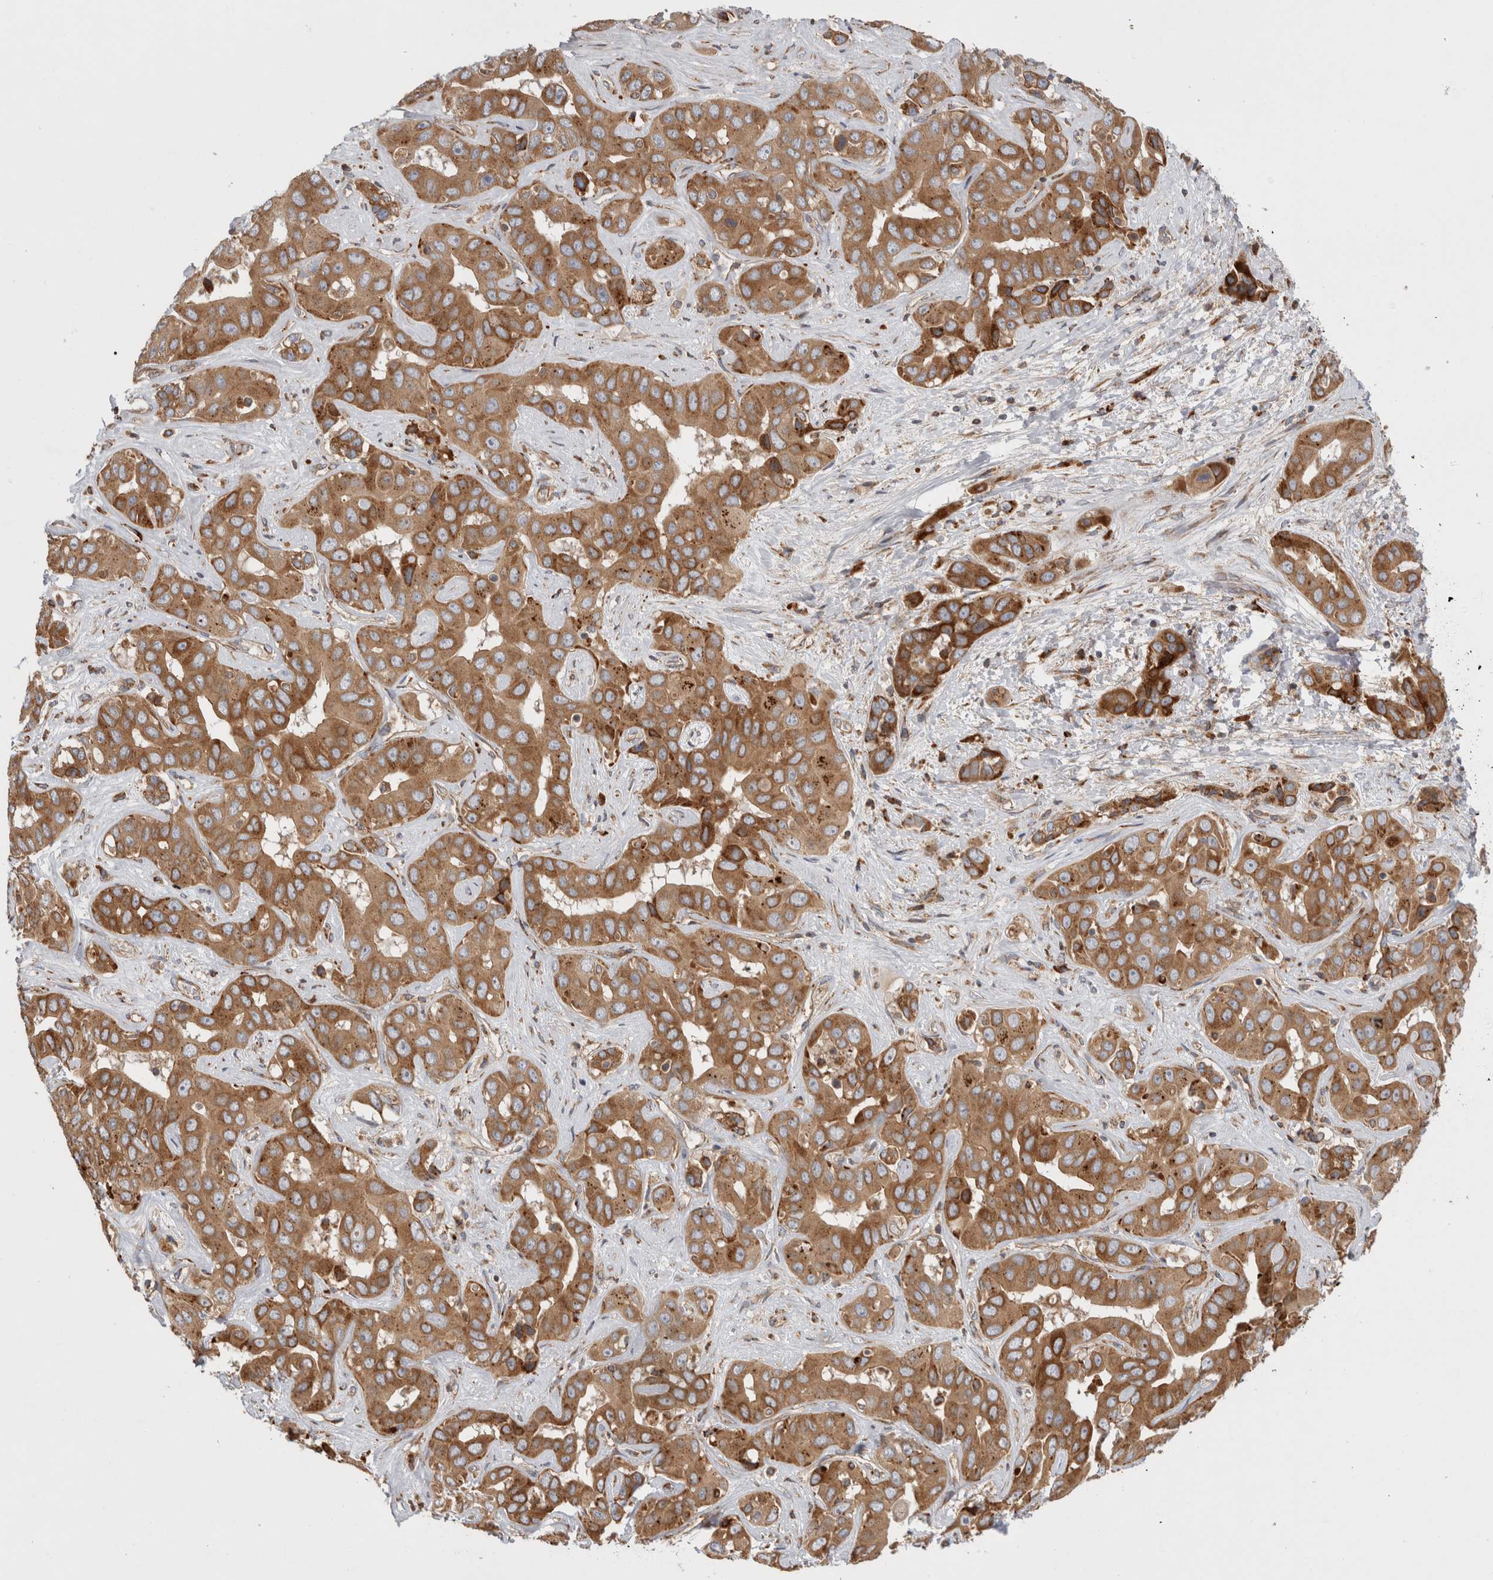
{"staining": {"intensity": "moderate", "quantity": ">75%", "location": "cytoplasmic/membranous"}, "tissue": "liver cancer", "cell_type": "Tumor cells", "image_type": "cancer", "snomed": [{"axis": "morphology", "description": "Cholangiocarcinoma"}, {"axis": "topography", "description": "Liver"}], "caption": "About >75% of tumor cells in human liver cholangiocarcinoma reveal moderate cytoplasmic/membranous protein positivity as visualized by brown immunohistochemical staining.", "gene": "PDCD10", "patient": {"sex": "female", "age": 52}}